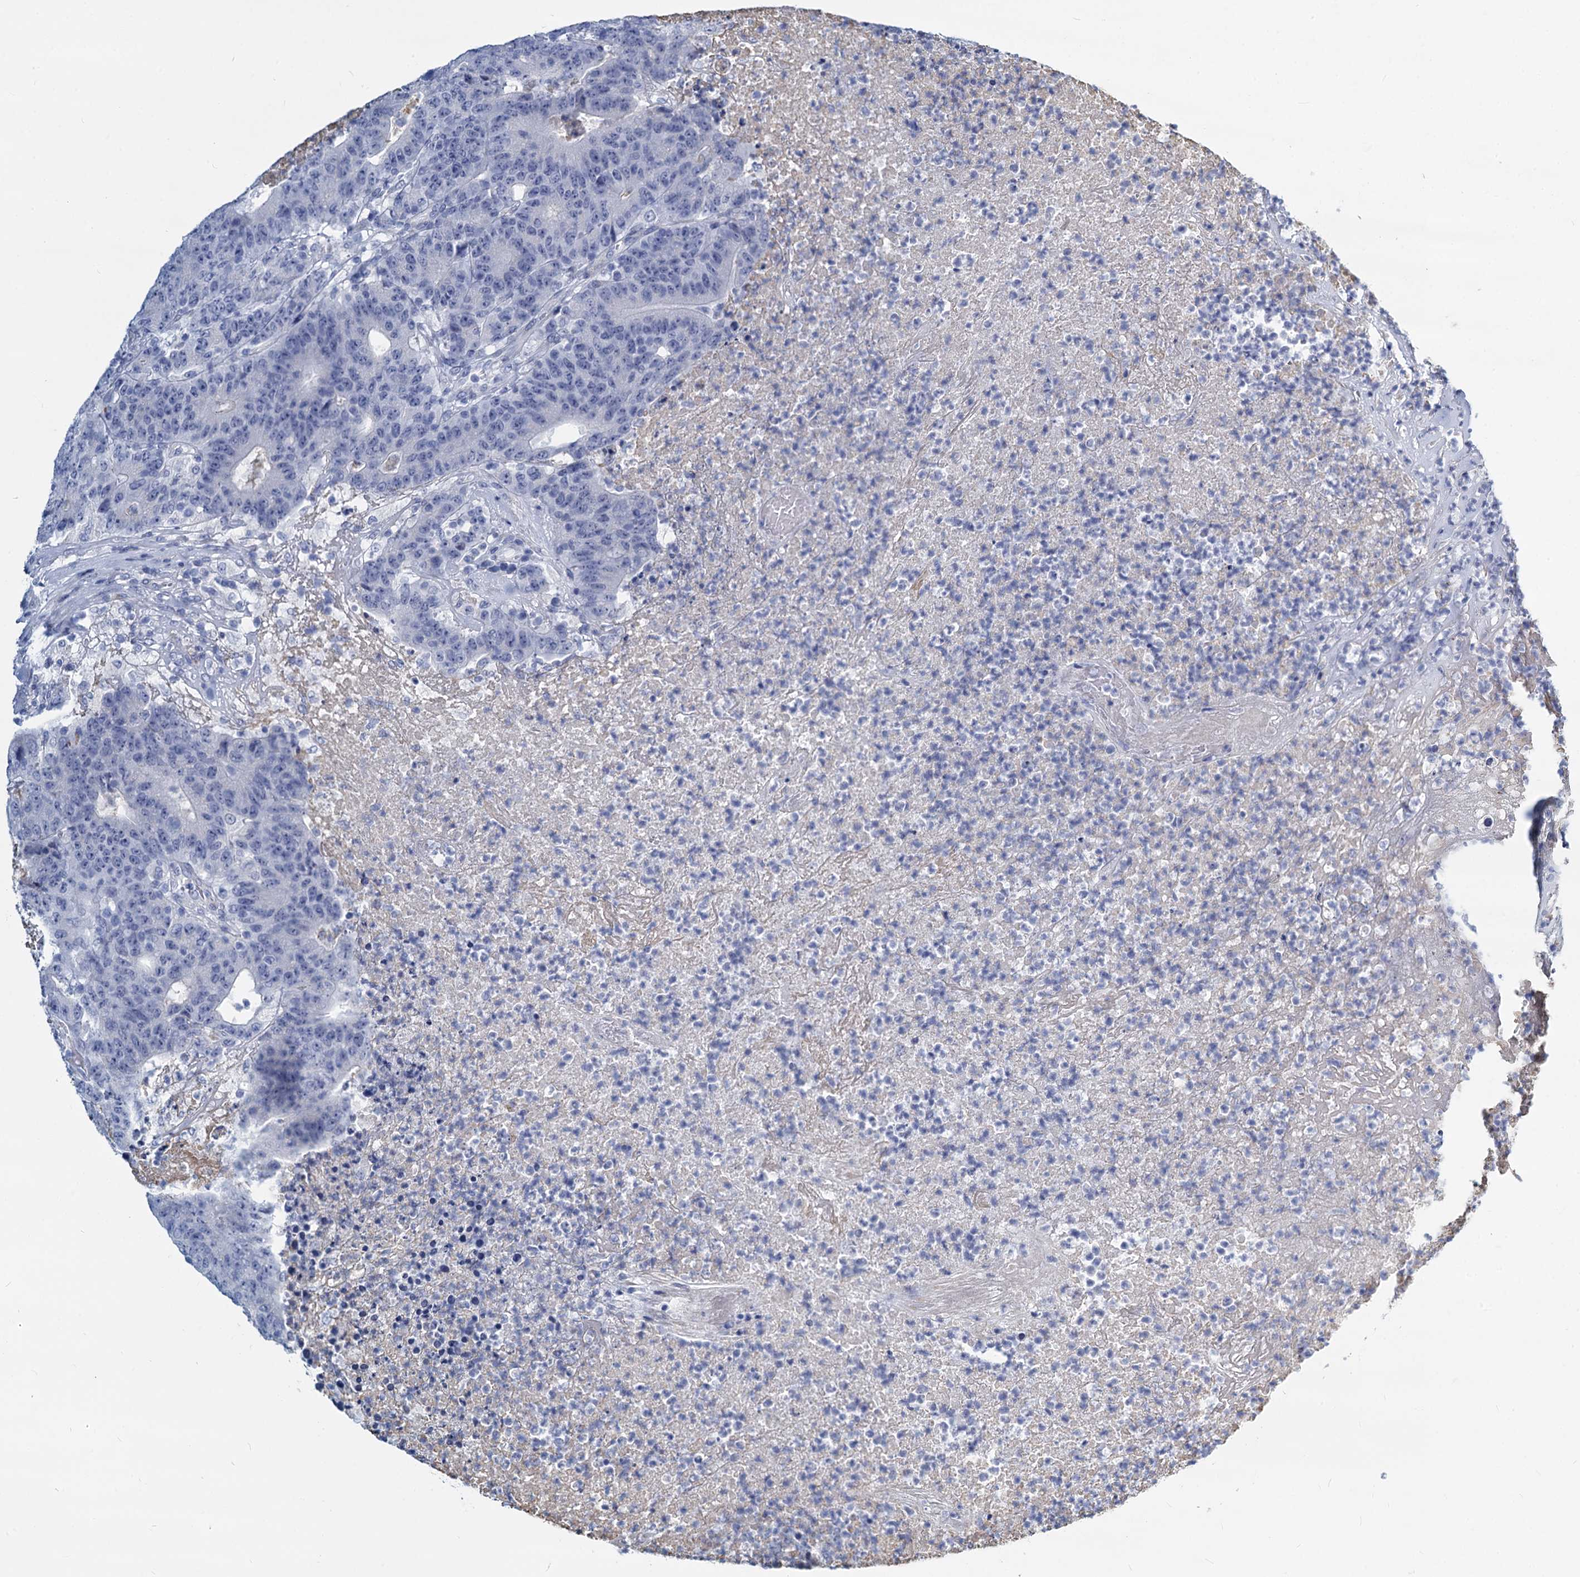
{"staining": {"intensity": "negative", "quantity": "none", "location": "none"}, "tissue": "colorectal cancer", "cell_type": "Tumor cells", "image_type": "cancer", "snomed": [{"axis": "morphology", "description": "Adenocarcinoma, NOS"}, {"axis": "topography", "description": "Colon"}], "caption": "The image exhibits no significant staining in tumor cells of colorectal adenocarcinoma. (Brightfield microscopy of DAB immunohistochemistry at high magnification).", "gene": "GSTM3", "patient": {"sex": "female", "age": 75}}